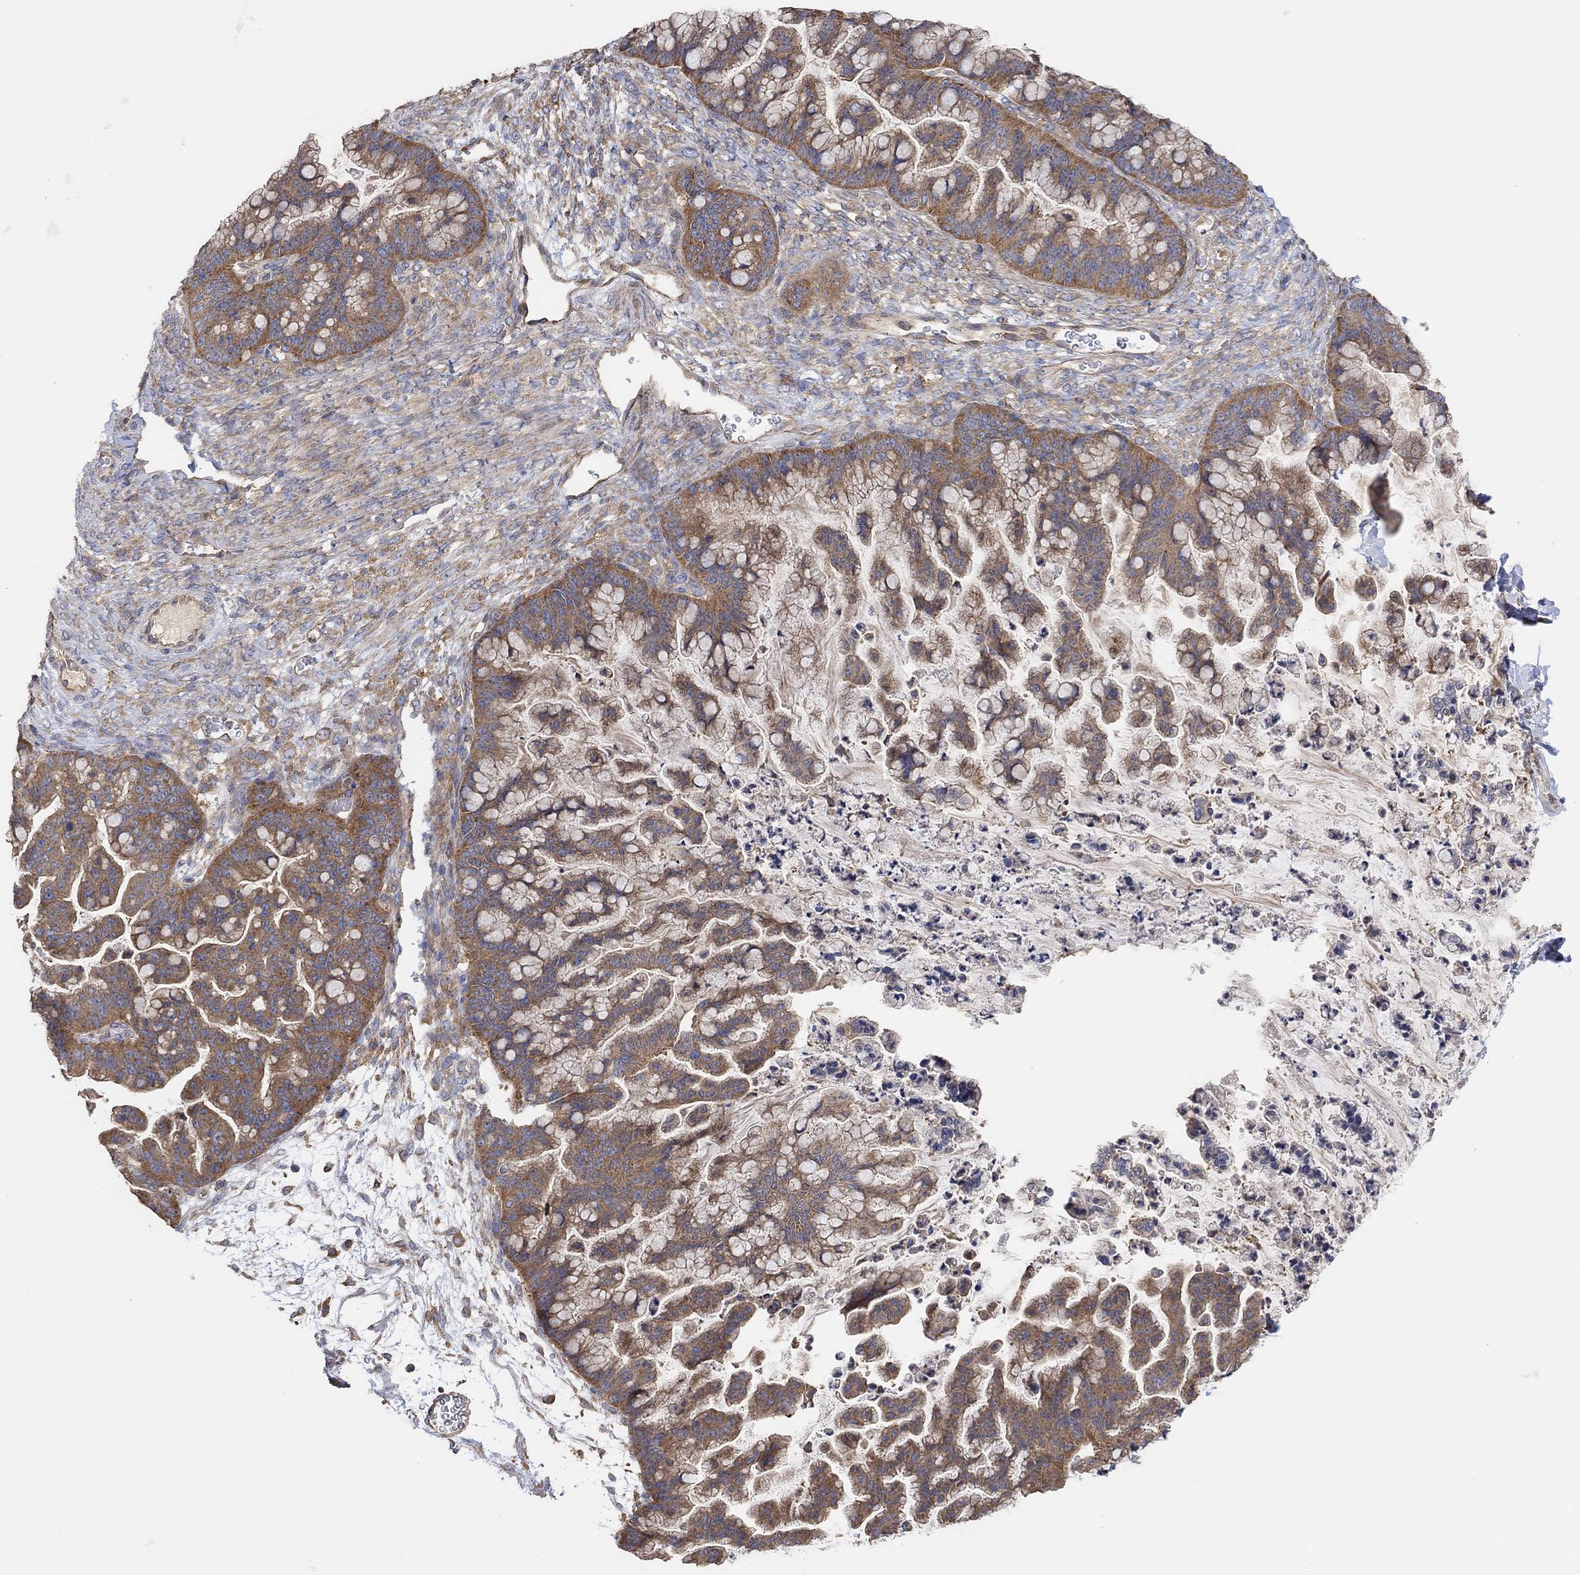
{"staining": {"intensity": "moderate", "quantity": "25%-75%", "location": "cytoplasmic/membranous"}, "tissue": "ovarian cancer", "cell_type": "Tumor cells", "image_type": "cancer", "snomed": [{"axis": "morphology", "description": "Cystadenocarcinoma, mucinous, NOS"}, {"axis": "topography", "description": "Ovary"}], "caption": "Ovarian cancer (mucinous cystadenocarcinoma) stained with a brown dye demonstrates moderate cytoplasmic/membranous positive expression in about 25%-75% of tumor cells.", "gene": "BLOC1S3", "patient": {"sex": "female", "age": 67}}